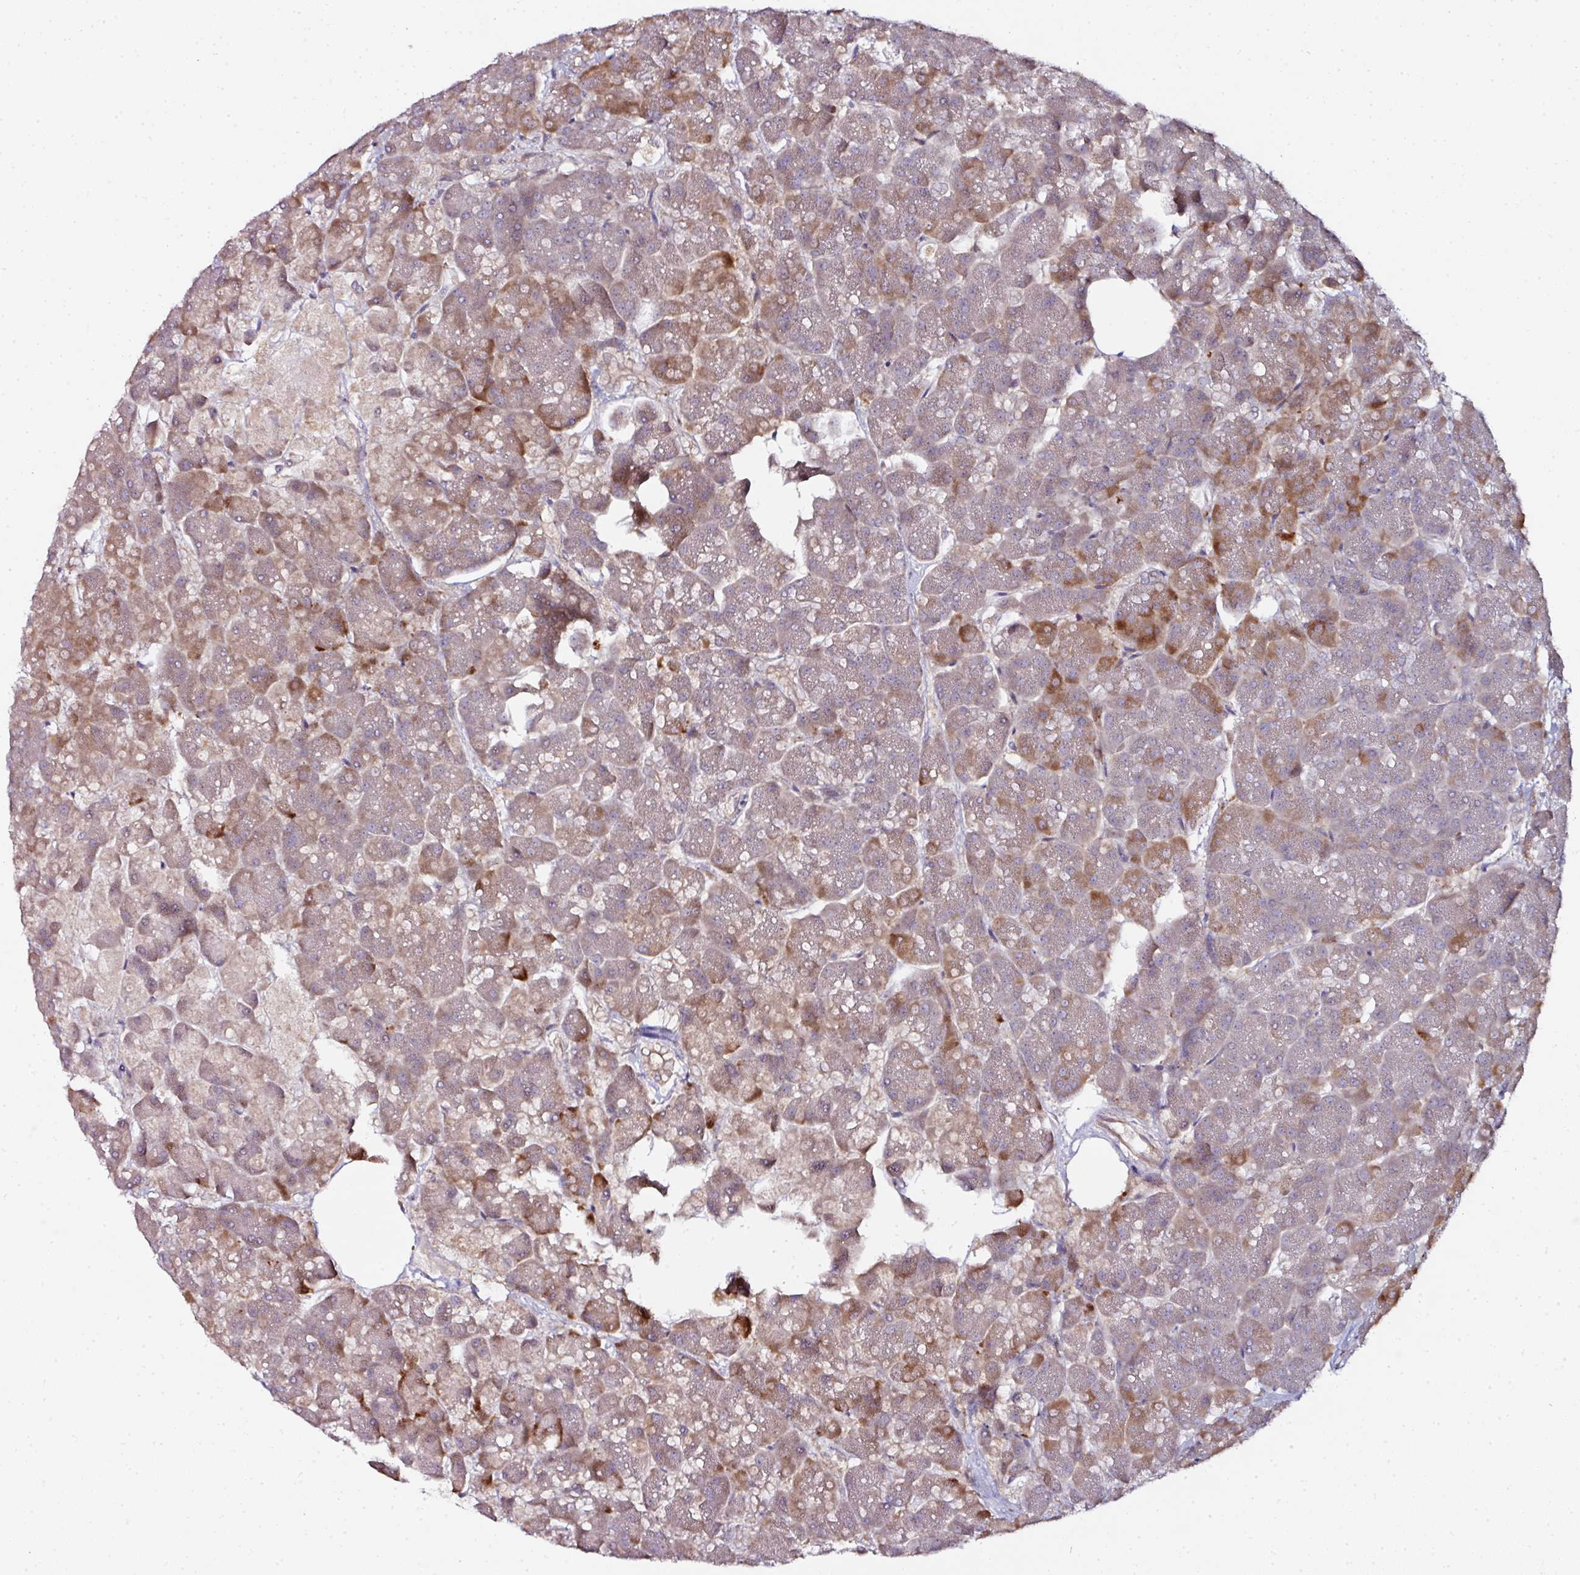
{"staining": {"intensity": "moderate", "quantity": "25%-75%", "location": "cytoplasmic/membranous"}, "tissue": "pancreas", "cell_type": "Exocrine glandular cells", "image_type": "normal", "snomed": [{"axis": "morphology", "description": "Normal tissue, NOS"}, {"axis": "topography", "description": "Pancreas"}, {"axis": "topography", "description": "Peripheral nerve tissue"}], "caption": "A brown stain shows moderate cytoplasmic/membranous expression of a protein in exocrine glandular cells of unremarkable human pancreas. Using DAB (brown) and hematoxylin (blue) stains, captured at high magnification using brightfield microscopy.", "gene": "CTDSP2", "patient": {"sex": "male", "age": 54}}